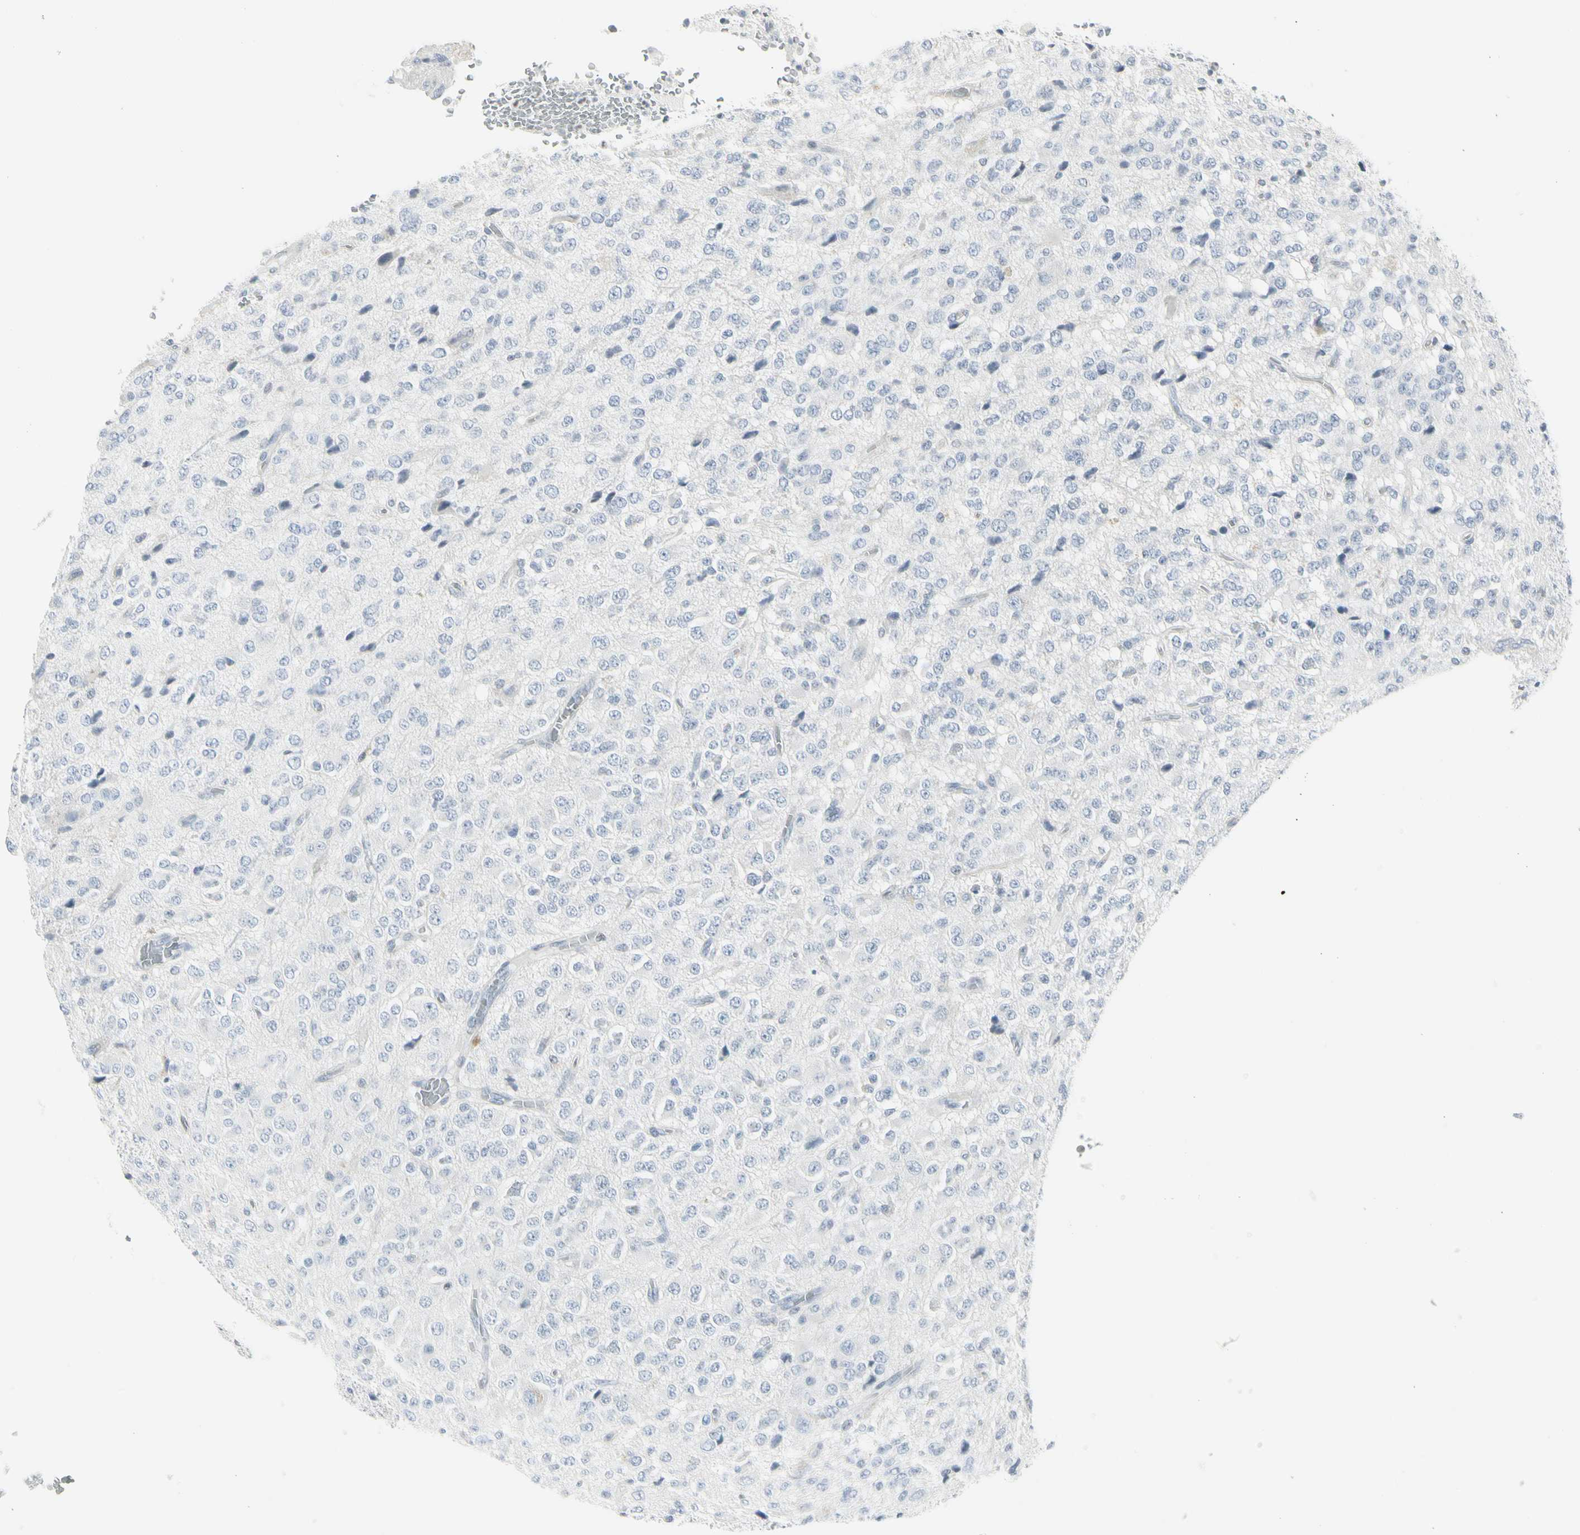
{"staining": {"intensity": "negative", "quantity": "none", "location": "none"}, "tissue": "glioma", "cell_type": "Tumor cells", "image_type": "cancer", "snomed": [{"axis": "morphology", "description": "Glioma, malignant, High grade"}, {"axis": "topography", "description": "pancreas cauda"}], "caption": "Immunohistochemical staining of glioma displays no significant staining in tumor cells.", "gene": "ZBTB7B", "patient": {"sex": "male", "age": 60}}